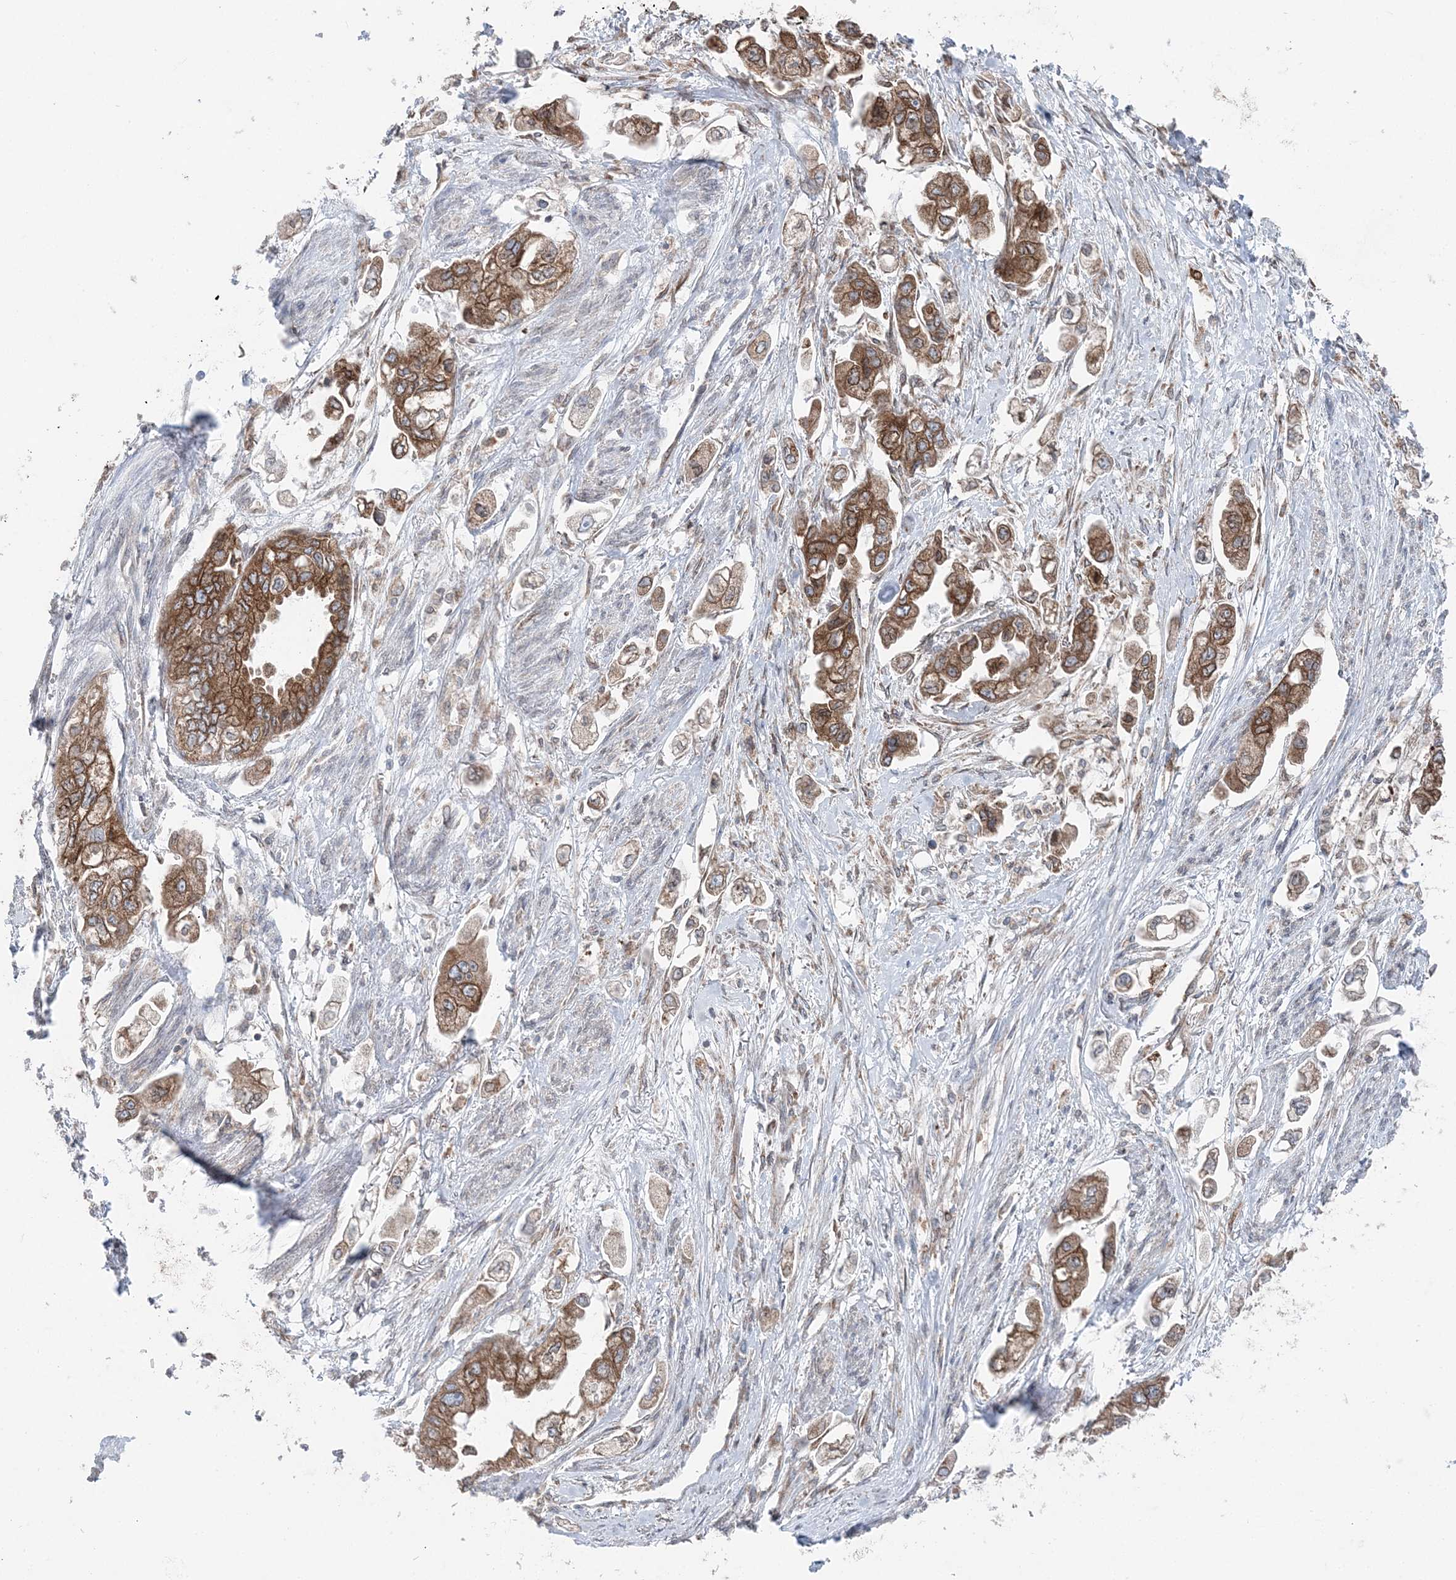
{"staining": {"intensity": "moderate", "quantity": ">75%", "location": "cytoplasmic/membranous"}, "tissue": "stomach cancer", "cell_type": "Tumor cells", "image_type": "cancer", "snomed": [{"axis": "morphology", "description": "Adenocarcinoma, NOS"}, {"axis": "topography", "description": "Stomach"}], "caption": "Brown immunohistochemical staining in human stomach cancer (adenocarcinoma) demonstrates moderate cytoplasmic/membranous staining in approximately >75% of tumor cells.", "gene": "TMED10", "patient": {"sex": "male", "age": 62}}